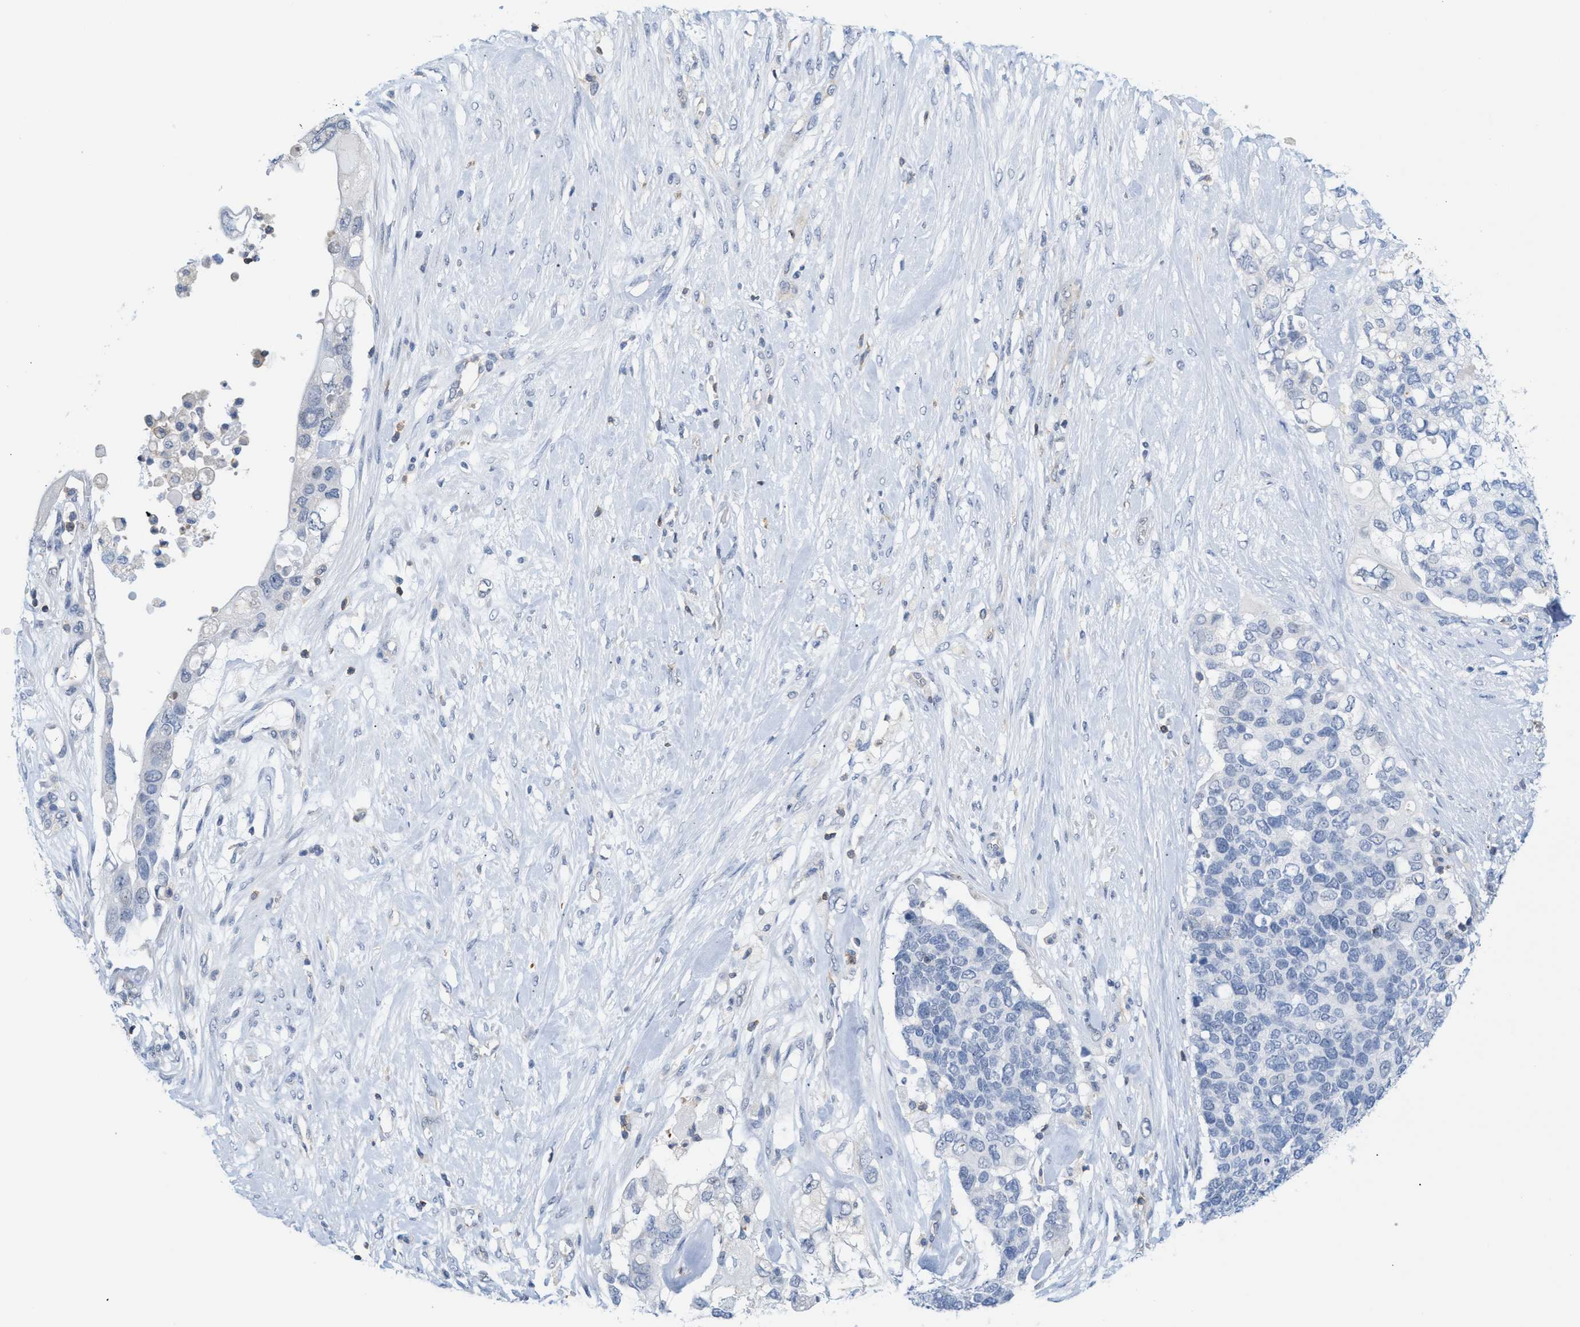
{"staining": {"intensity": "negative", "quantity": "none", "location": "none"}, "tissue": "pancreatic cancer", "cell_type": "Tumor cells", "image_type": "cancer", "snomed": [{"axis": "morphology", "description": "Adenocarcinoma, NOS"}, {"axis": "topography", "description": "Pancreas"}], "caption": "This is an immunohistochemistry (IHC) histopathology image of human pancreatic cancer (adenocarcinoma). There is no positivity in tumor cells.", "gene": "IL16", "patient": {"sex": "female", "age": 56}}